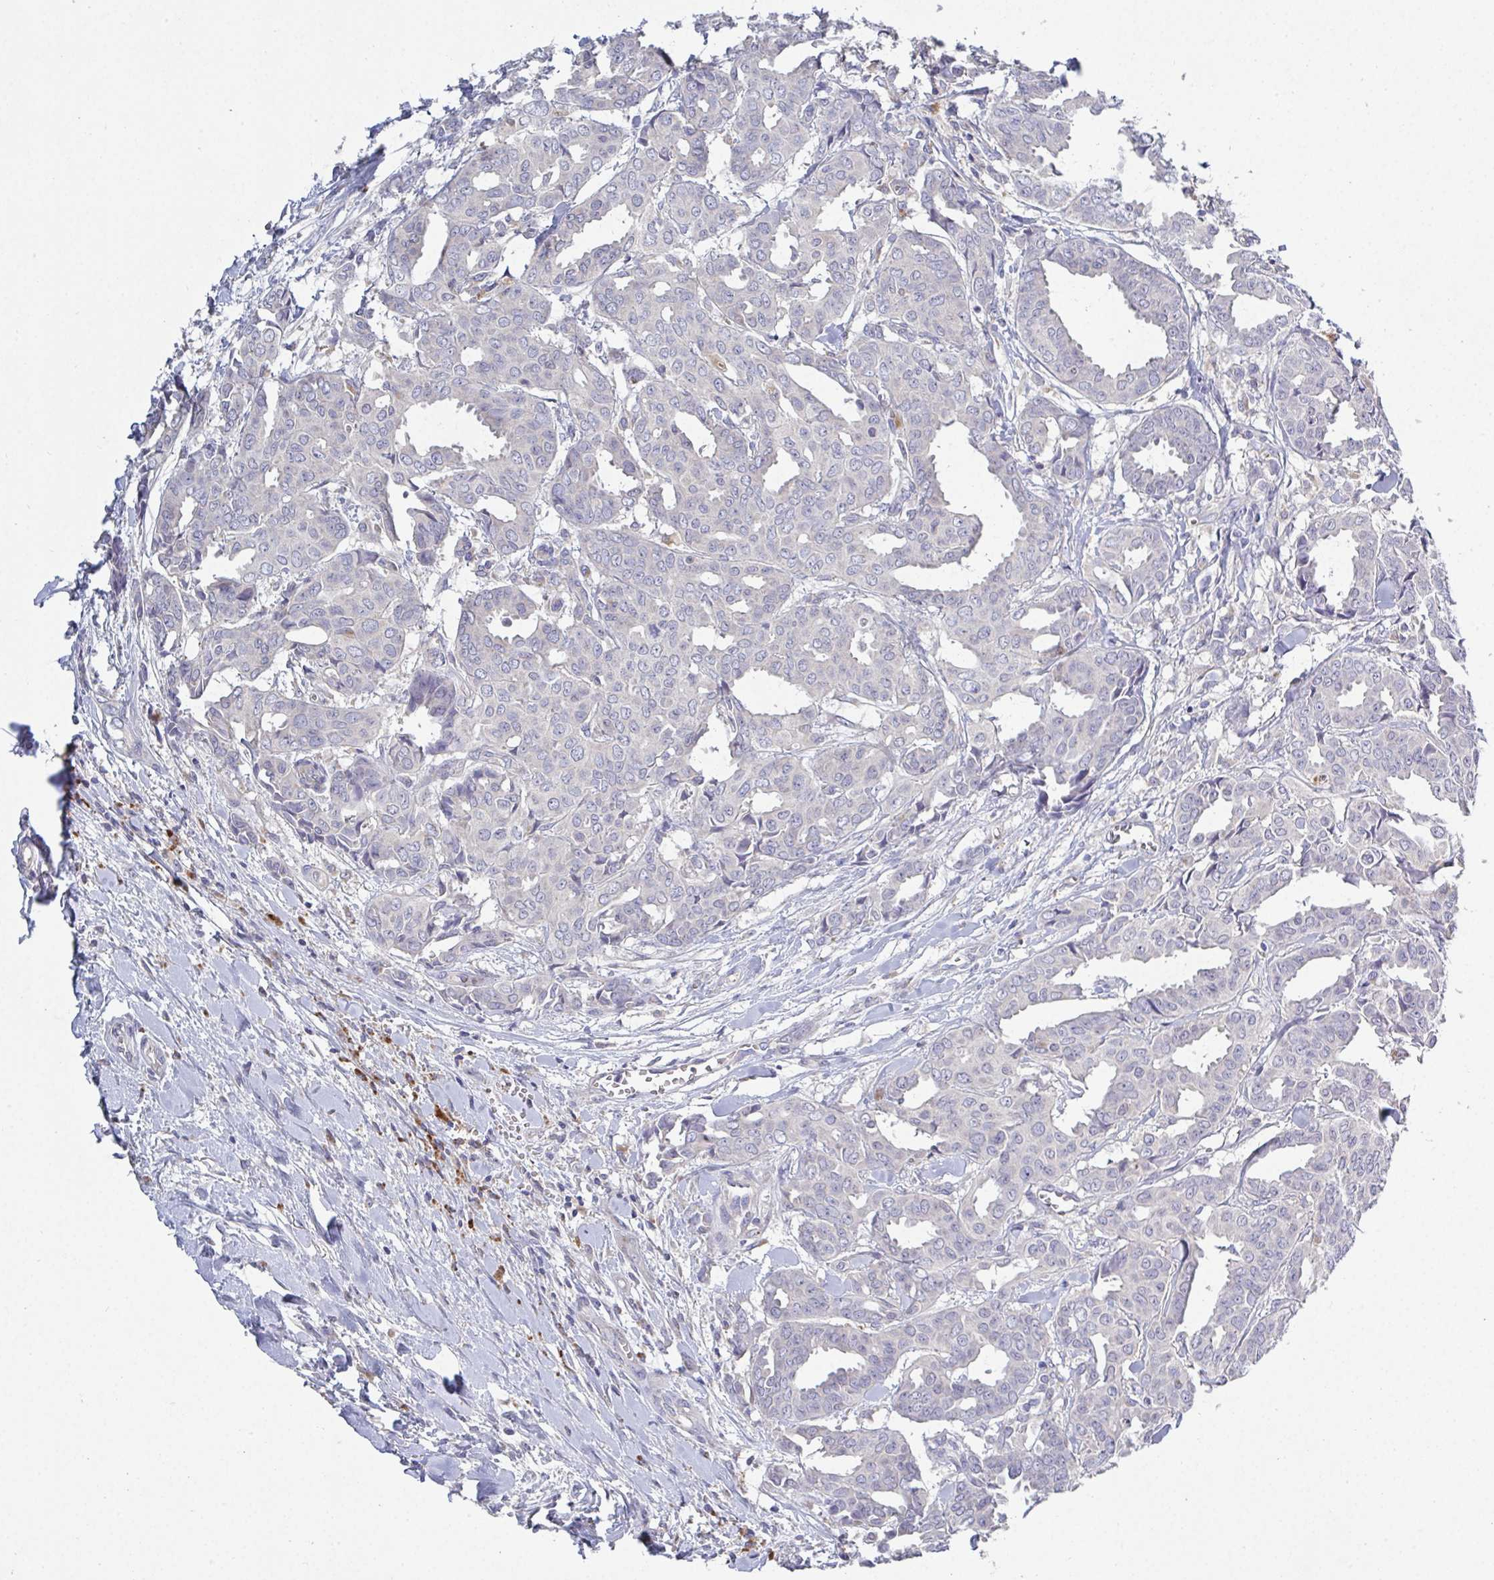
{"staining": {"intensity": "negative", "quantity": "none", "location": "none"}, "tissue": "breast cancer", "cell_type": "Tumor cells", "image_type": "cancer", "snomed": [{"axis": "morphology", "description": "Duct carcinoma"}, {"axis": "topography", "description": "Breast"}], "caption": "The micrograph displays no staining of tumor cells in breast cancer.", "gene": "GALNT13", "patient": {"sex": "female", "age": 45}}